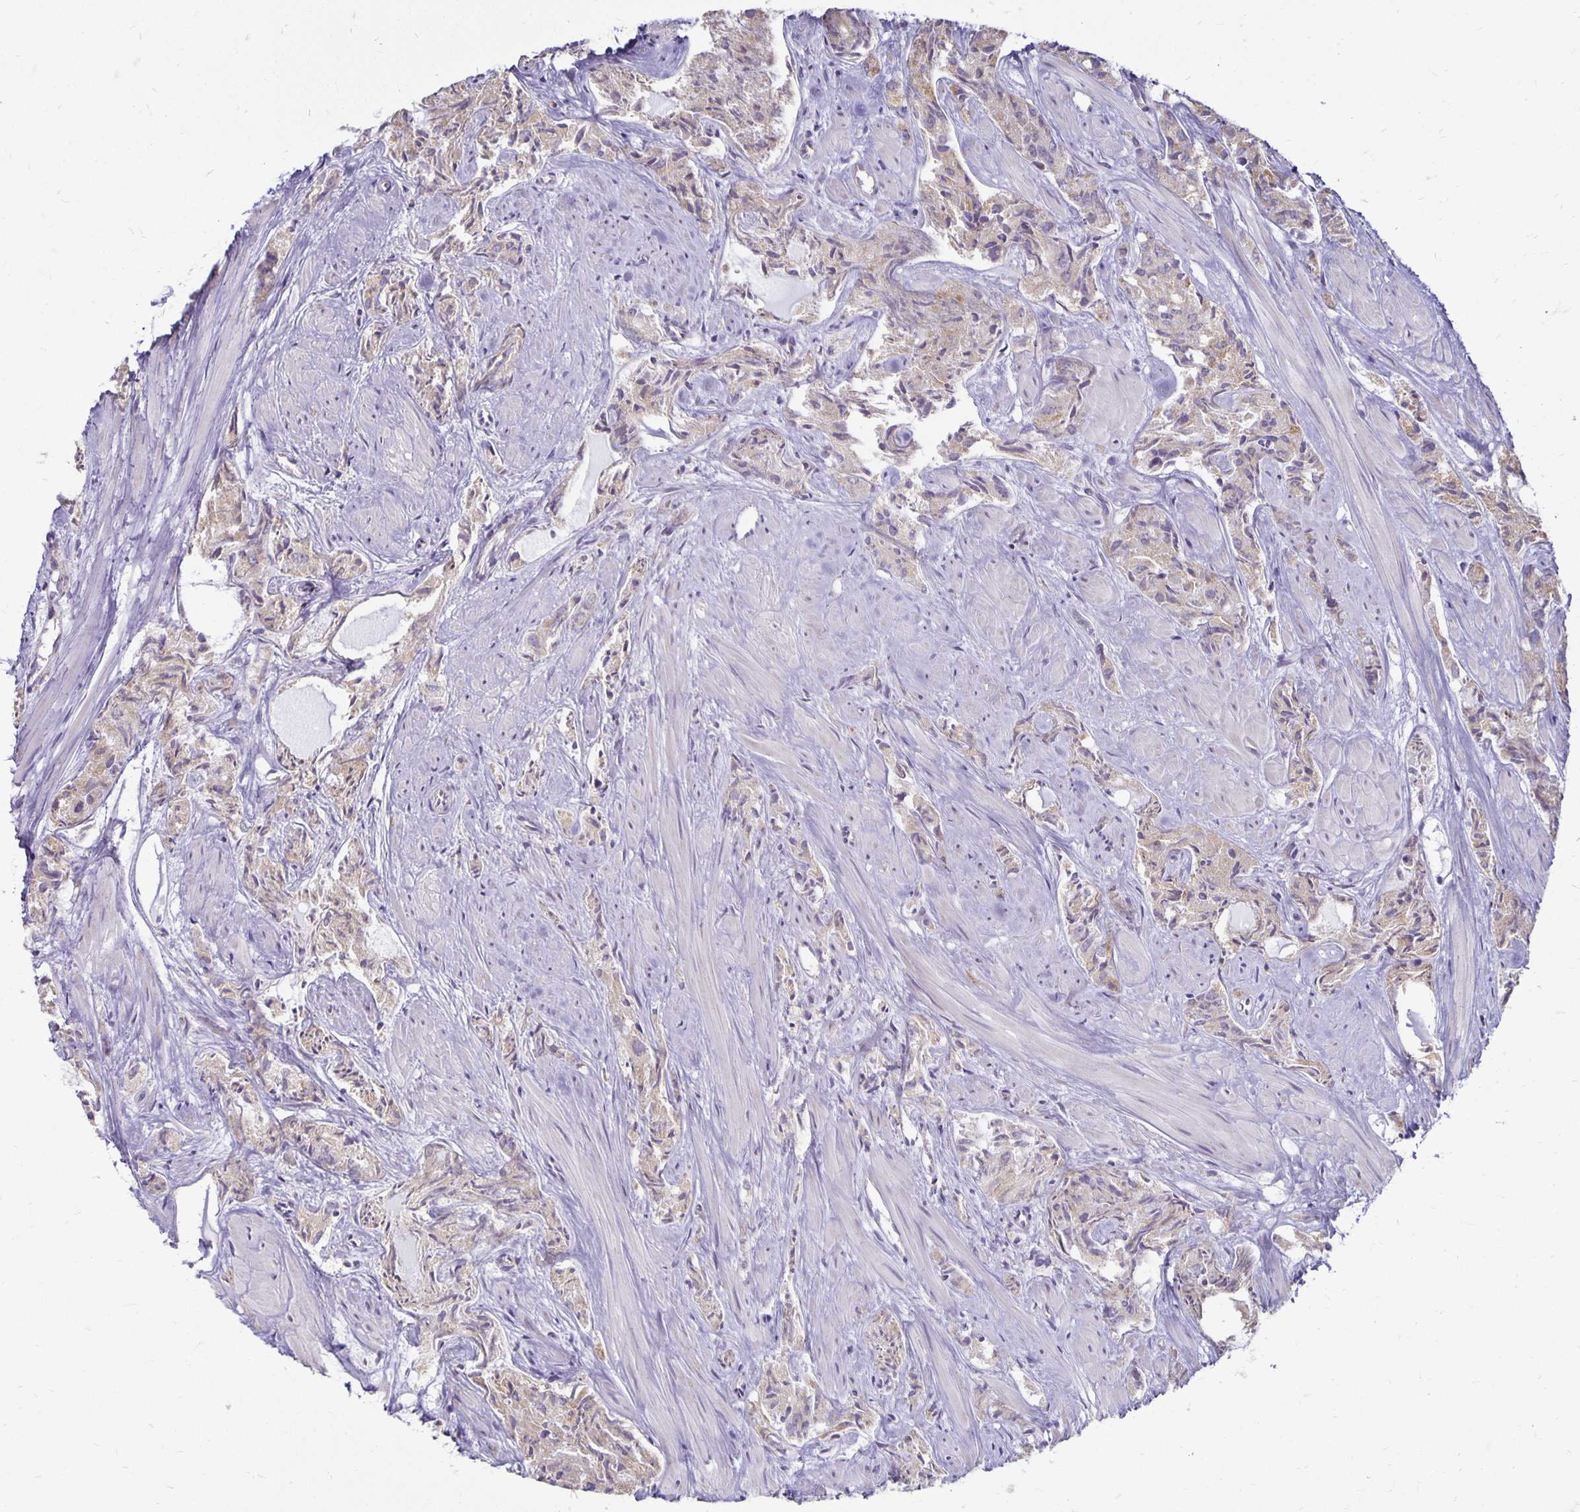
{"staining": {"intensity": "moderate", "quantity": "<25%", "location": "cytoplasmic/membranous"}, "tissue": "prostate cancer", "cell_type": "Tumor cells", "image_type": "cancer", "snomed": [{"axis": "morphology", "description": "Adenocarcinoma, High grade"}, {"axis": "topography", "description": "Prostate"}], "caption": "The image reveals immunohistochemical staining of prostate cancer (high-grade adenocarcinoma). There is moderate cytoplasmic/membranous positivity is appreciated in about <25% of tumor cells. The protein of interest is stained brown, and the nuclei are stained in blue (DAB (3,3'-diaminobenzidine) IHC with brightfield microscopy, high magnification).", "gene": "FN3K", "patient": {"sex": "male", "age": 58}}